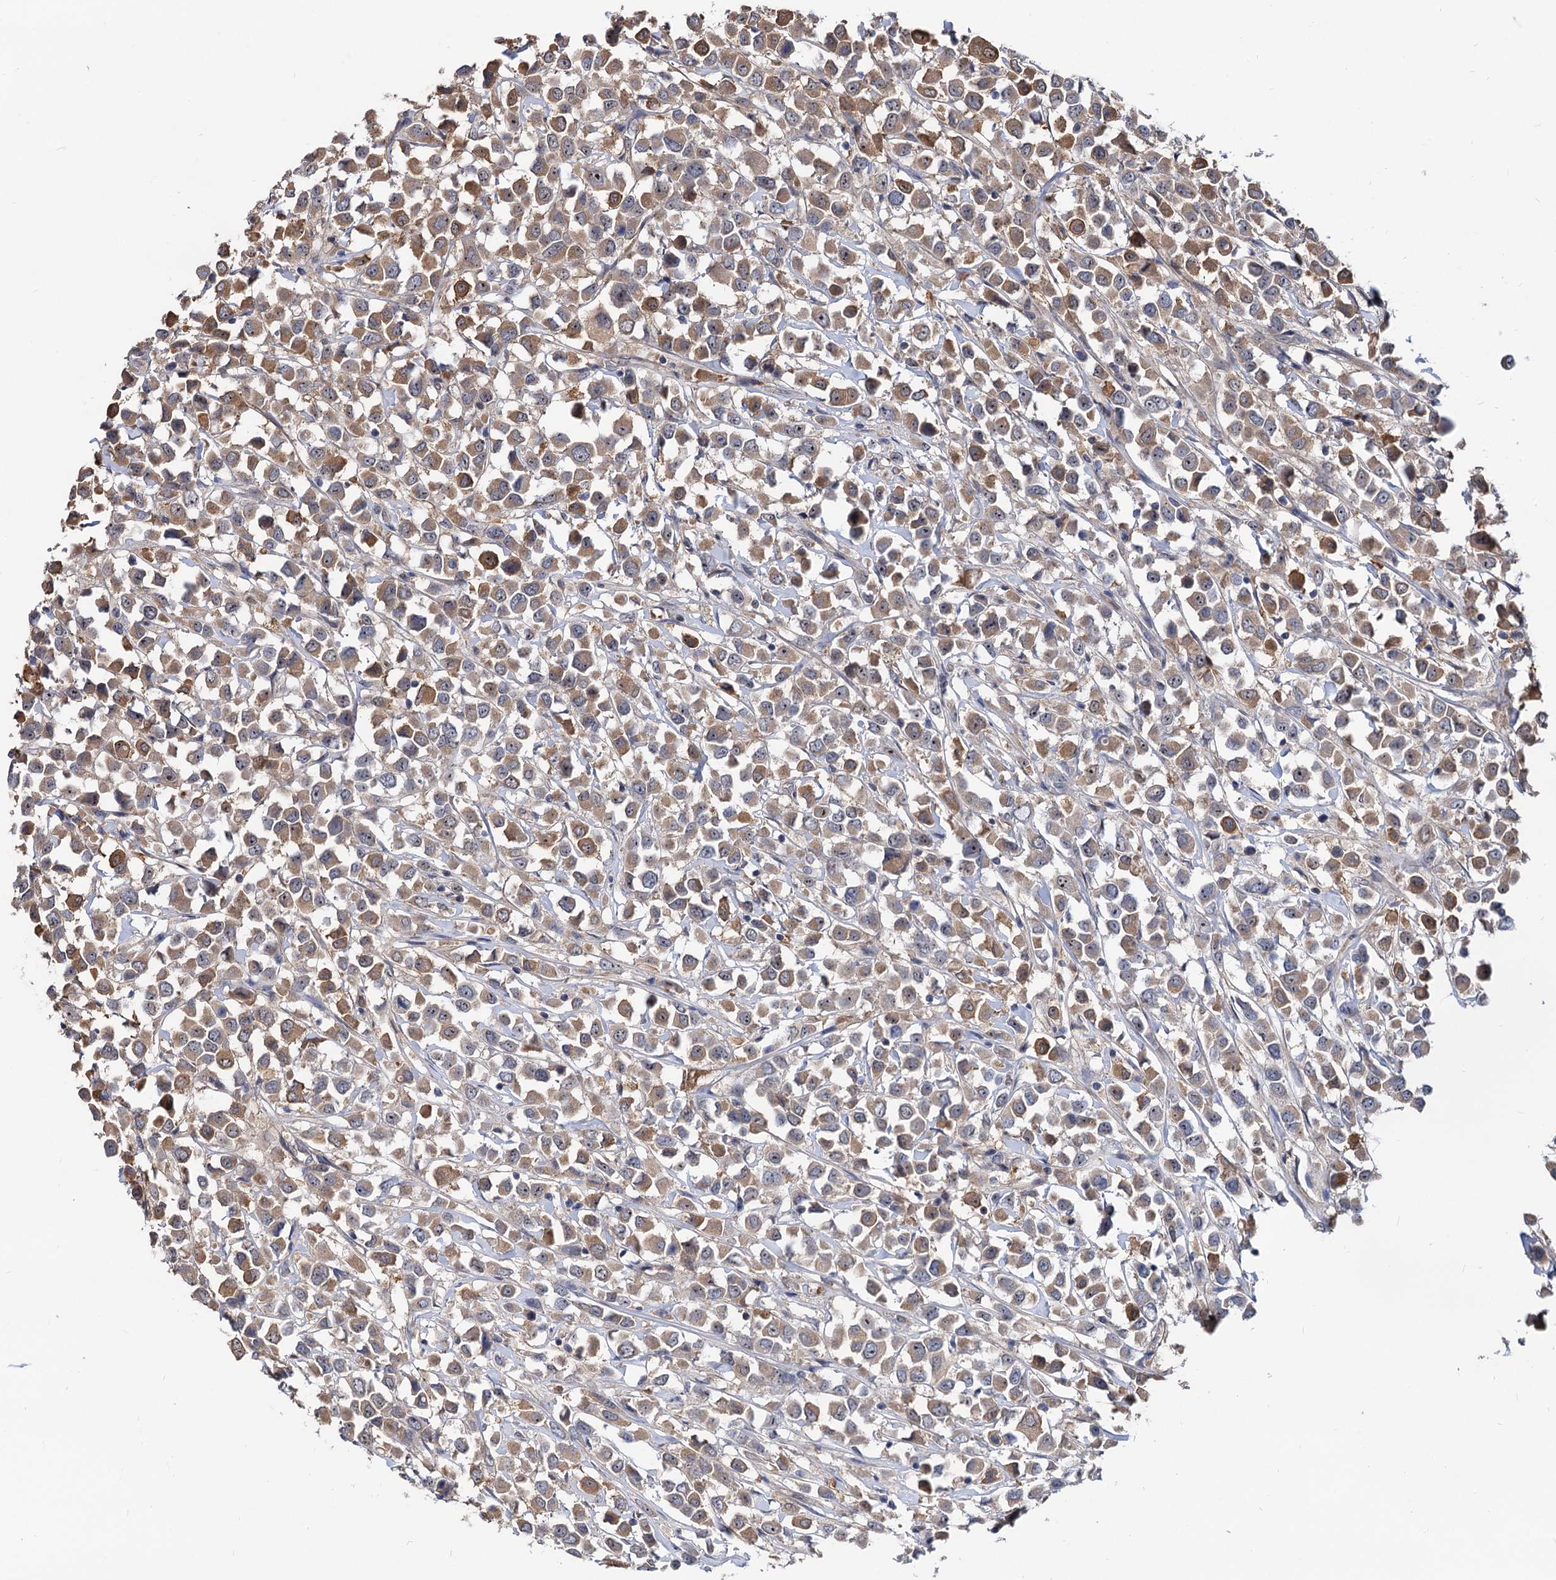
{"staining": {"intensity": "moderate", "quantity": ">75%", "location": "cytoplasmic/membranous"}, "tissue": "breast cancer", "cell_type": "Tumor cells", "image_type": "cancer", "snomed": [{"axis": "morphology", "description": "Duct carcinoma"}, {"axis": "topography", "description": "Breast"}], "caption": "Brown immunohistochemical staining in infiltrating ductal carcinoma (breast) displays moderate cytoplasmic/membranous positivity in about >75% of tumor cells.", "gene": "SNX15", "patient": {"sex": "female", "age": 61}}